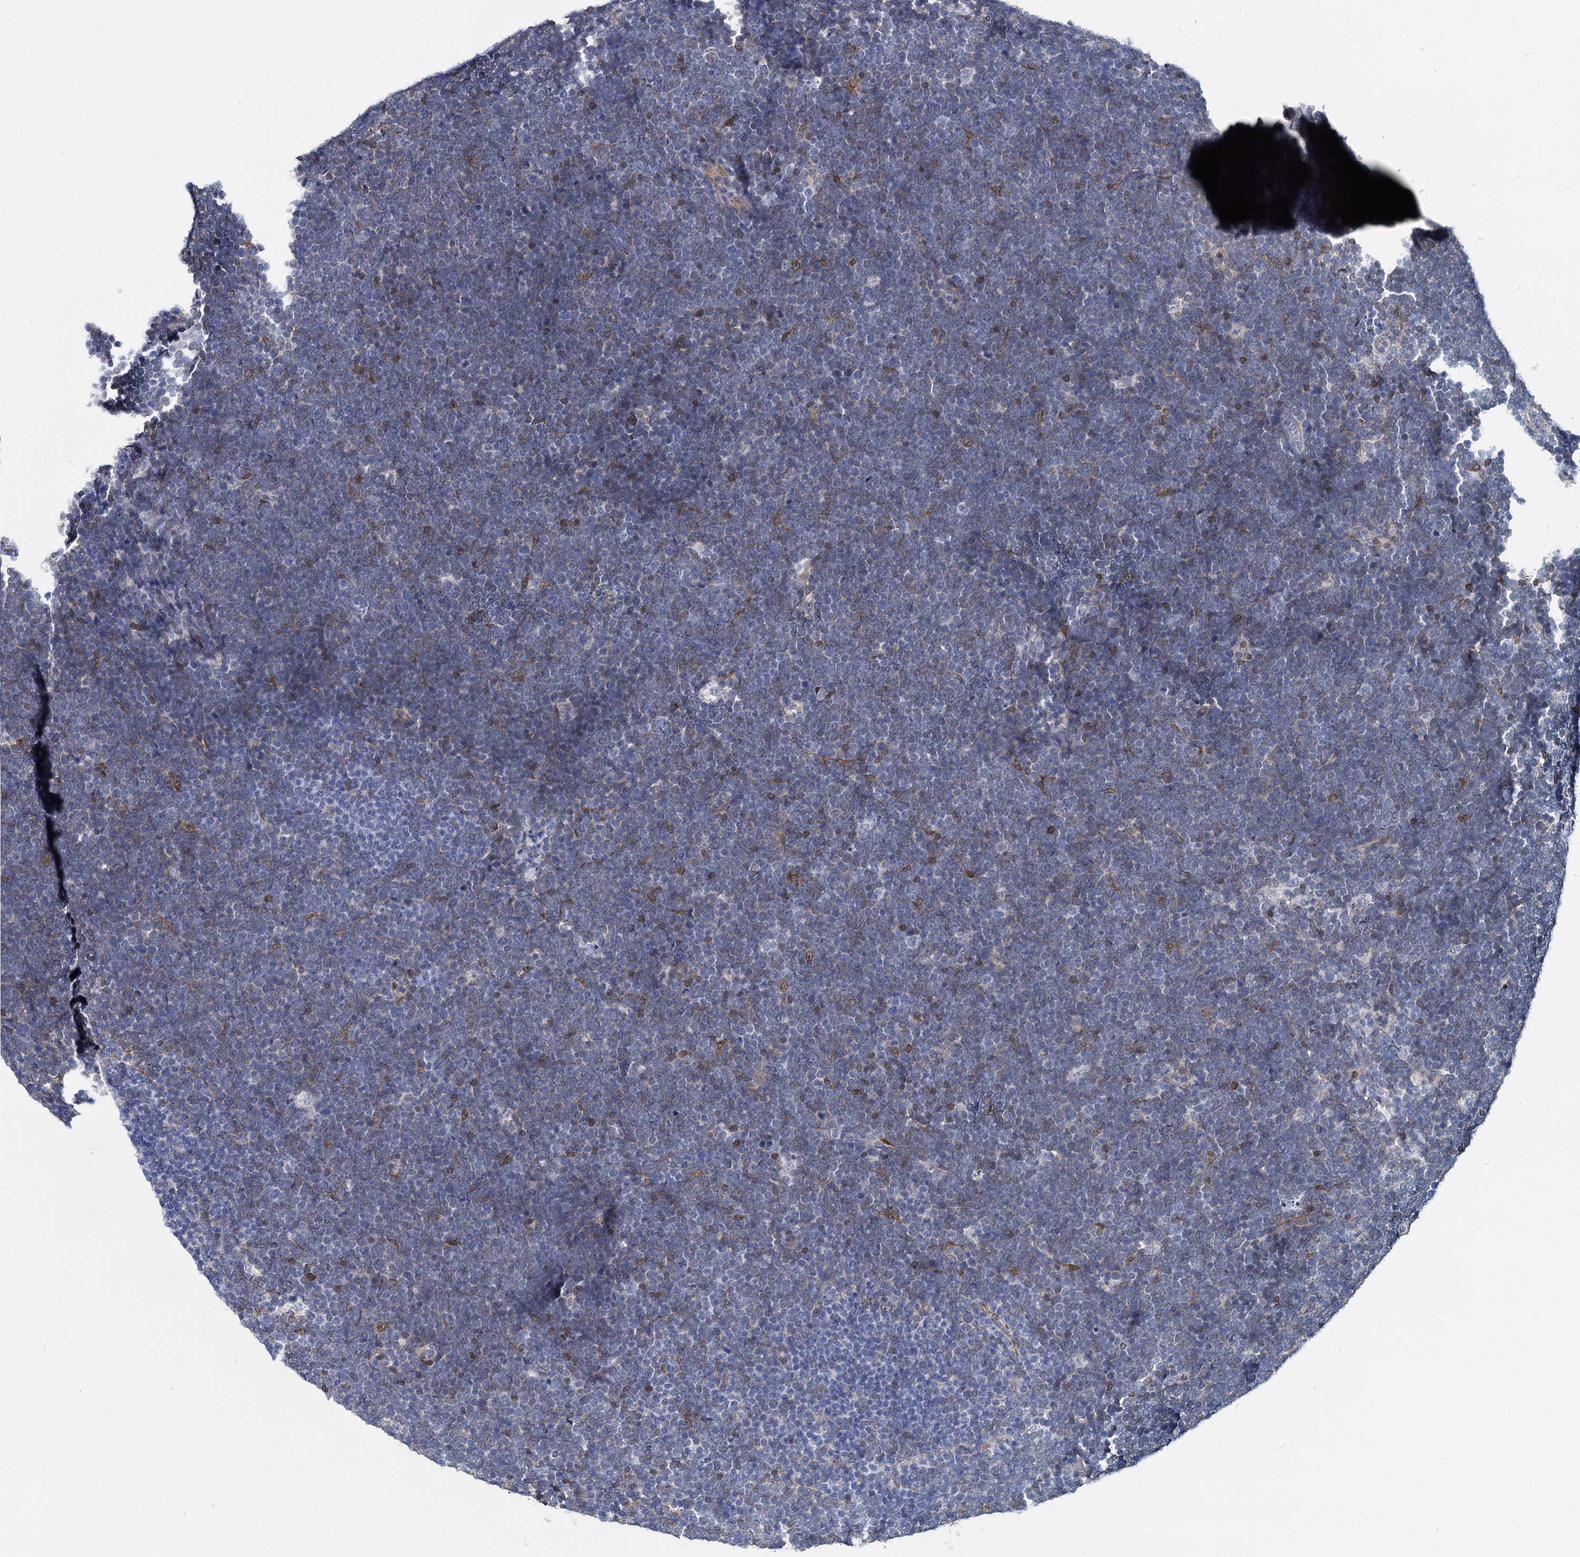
{"staining": {"intensity": "moderate", "quantity": "<25%", "location": "cytoplasmic/membranous"}, "tissue": "lymphoma", "cell_type": "Tumor cells", "image_type": "cancer", "snomed": [{"axis": "morphology", "description": "Malignant lymphoma, non-Hodgkin's type, High grade"}, {"axis": "topography", "description": "Lymph node"}], "caption": "Immunohistochemical staining of human malignant lymphoma, non-Hodgkin's type (high-grade) exhibits low levels of moderate cytoplasmic/membranous protein positivity in approximately <25% of tumor cells.", "gene": "GSTM3", "patient": {"sex": "male", "age": 13}}